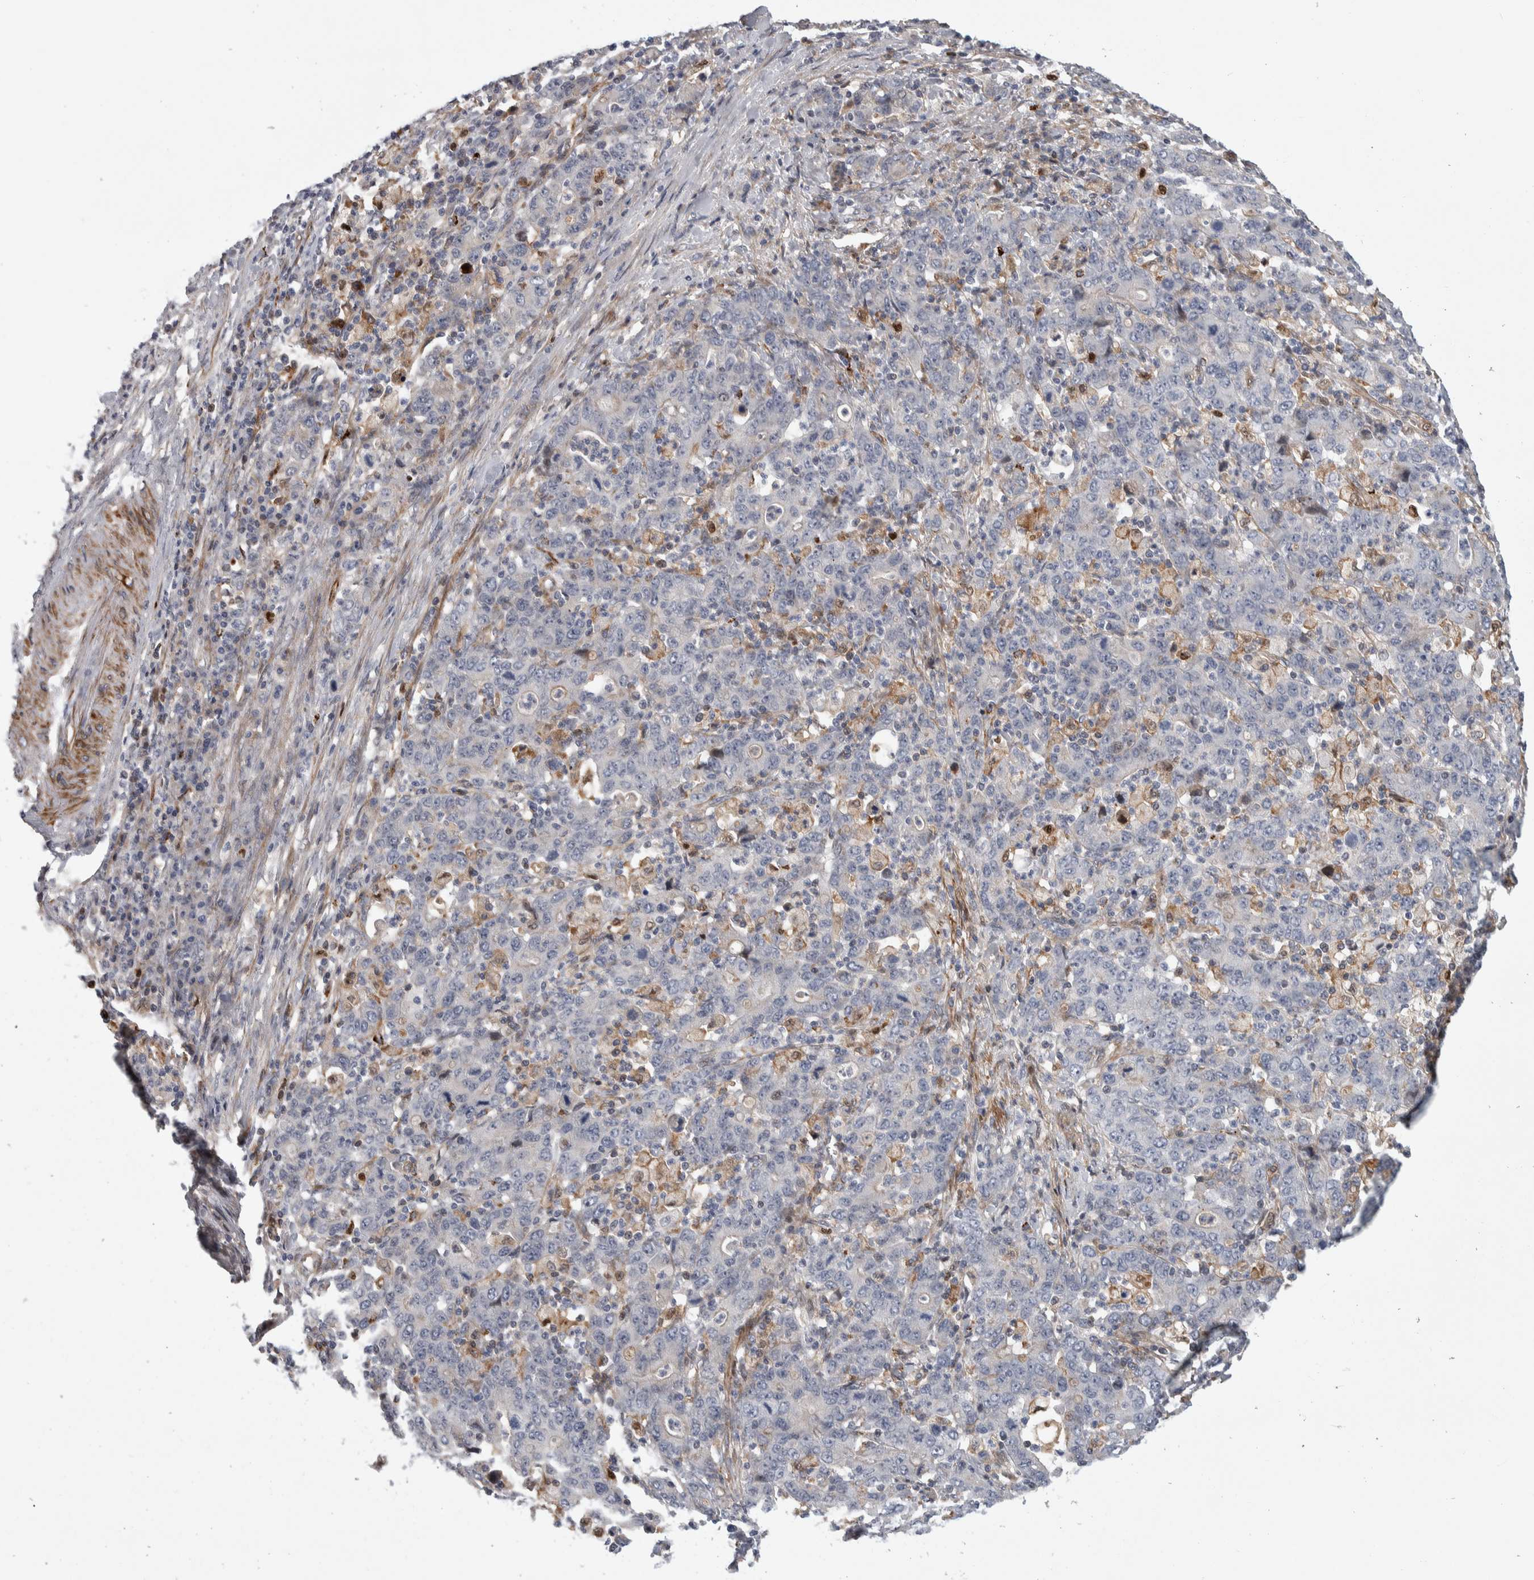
{"staining": {"intensity": "negative", "quantity": "none", "location": "none"}, "tissue": "stomach cancer", "cell_type": "Tumor cells", "image_type": "cancer", "snomed": [{"axis": "morphology", "description": "Adenocarcinoma, NOS"}, {"axis": "topography", "description": "Stomach, upper"}], "caption": "Immunohistochemistry (IHC) image of neoplastic tissue: adenocarcinoma (stomach) stained with DAB (3,3'-diaminobenzidine) exhibits no significant protein expression in tumor cells.", "gene": "PSMG3", "patient": {"sex": "male", "age": 69}}